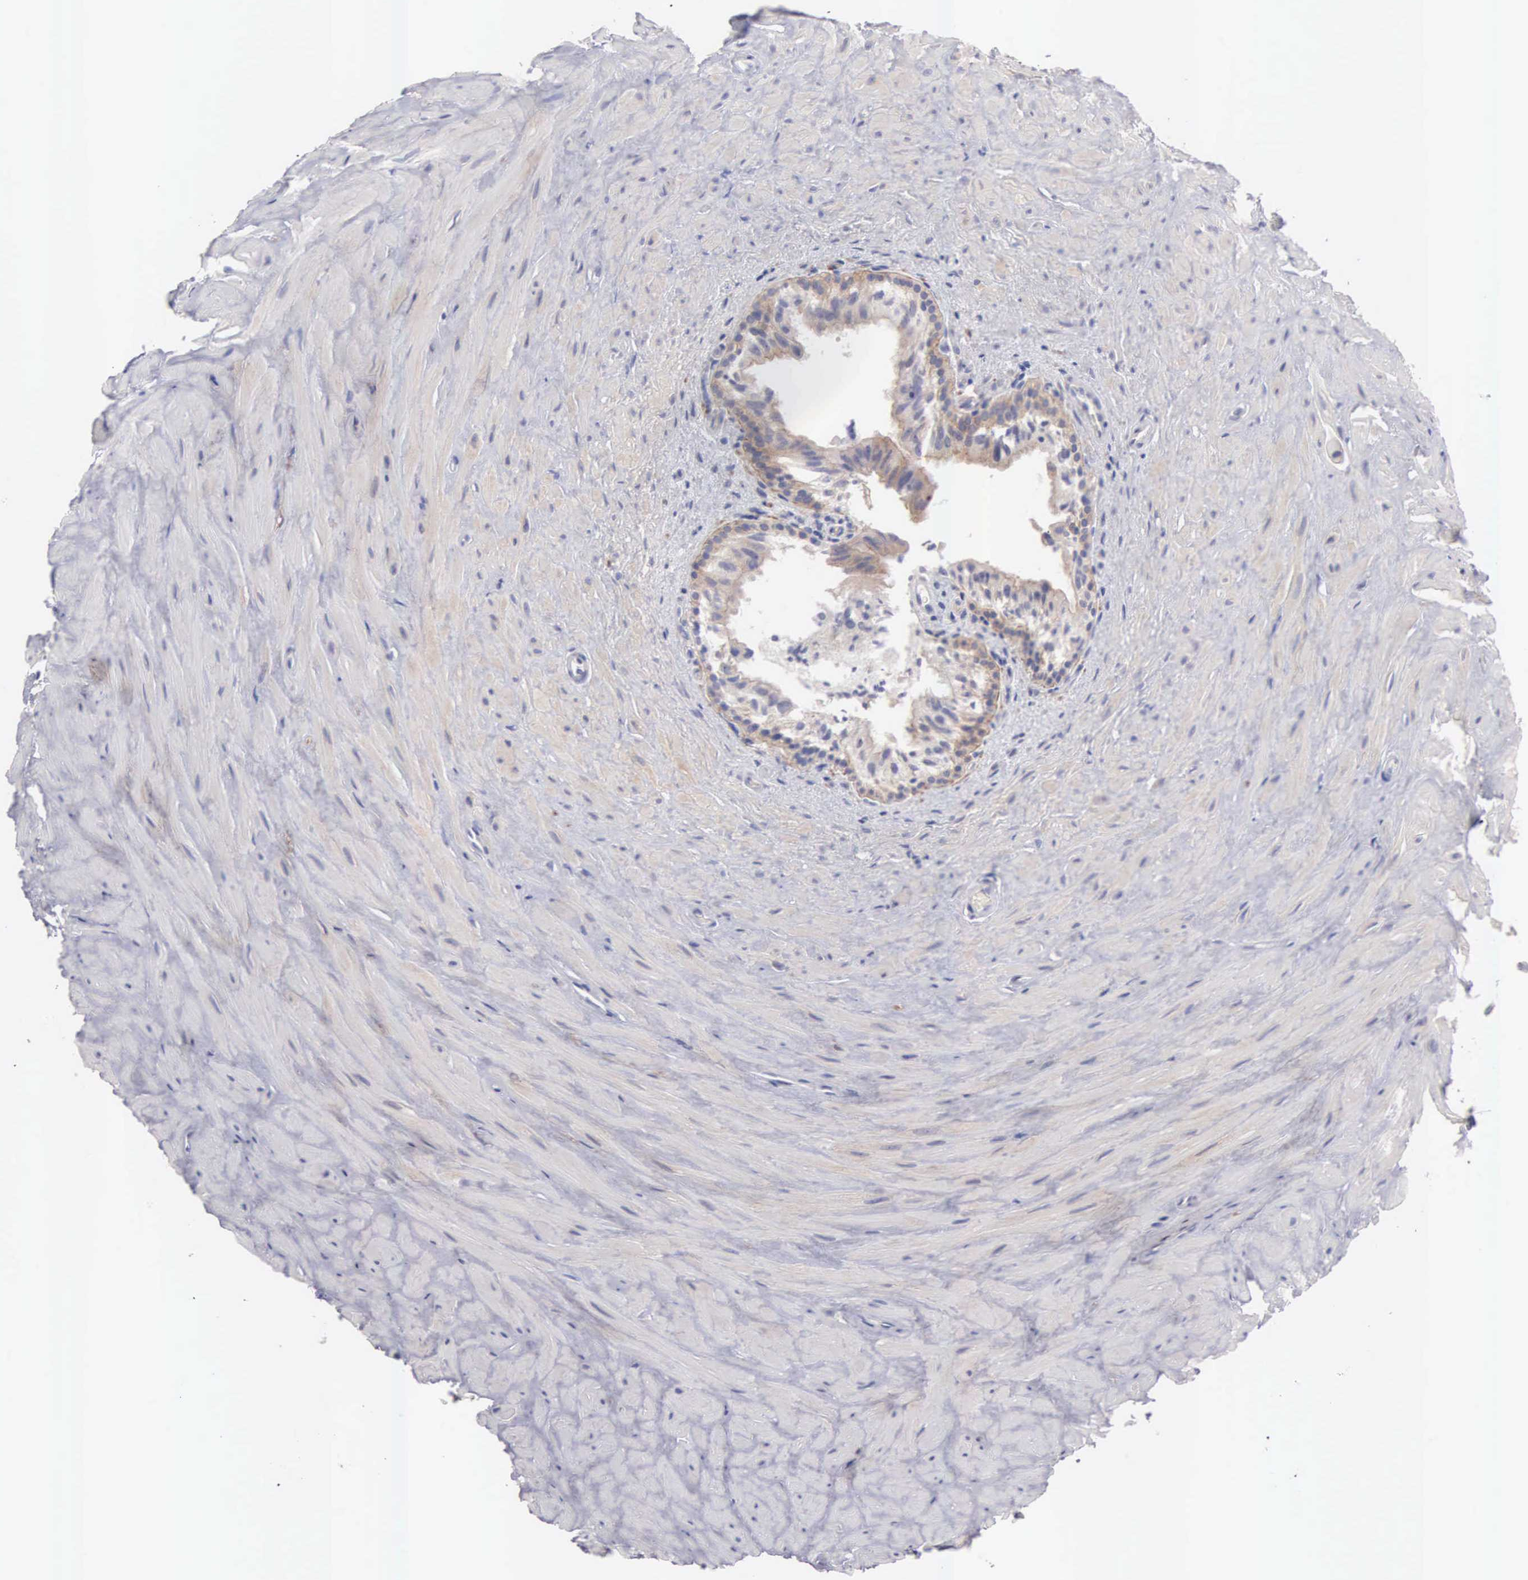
{"staining": {"intensity": "weak", "quantity": "25%-75%", "location": "cytoplasmic/membranous"}, "tissue": "epididymis", "cell_type": "Glandular cells", "image_type": "normal", "snomed": [{"axis": "morphology", "description": "Normal tissue, NOS"}, {"axis": "topography", "description": "Epididymis"}], "caption": "Immunohistochemistry image of unremarkable epididymis: human epididymis stained using immunohistochemistry exhibits low levels of weak protein expression localized specifically in the cytoplasmic/membranous of glandular cells, appearing as a cytoplasmic/membranous brown color.", "gene": "CEP170B", "patient": {"sex": "male", "age": 35}}